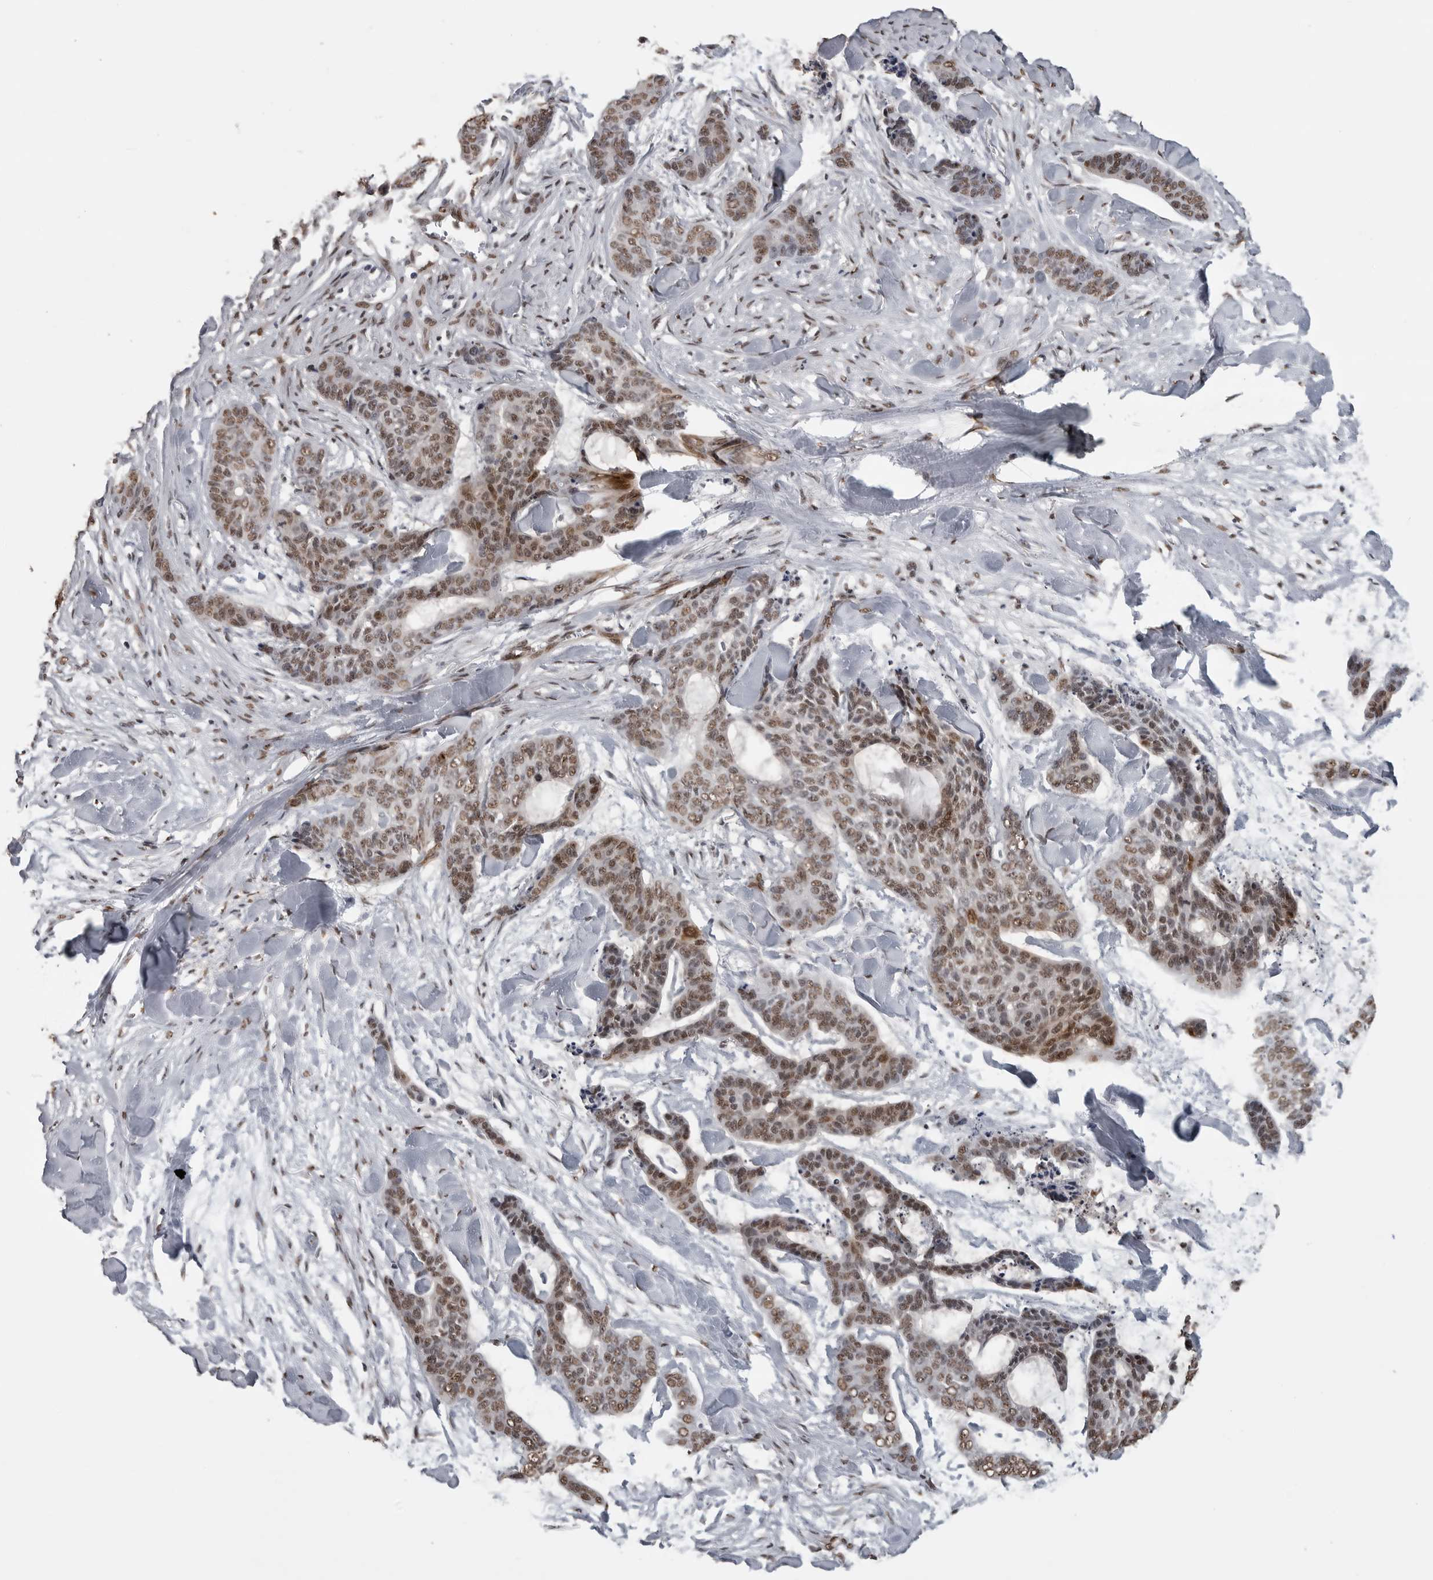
{"staining": {"intensity": "moderate", "quantity": ">75%", "location": "nuclear"}, "tissue": "skin cancer", "cell_type": "Tumor cells", "image_type": "cancer", "snomed": [{"axis": "morphology", "description": "Basal cell carcinoma"}, {"axis": "topography", "description": "Skin"}], "caption": "Skin cancer was stained to show a protein in brown. There is medium levels of moderate nuclear staining in about >75% of tumor cells.", "gene": "SMAD2", "patient": {"sex": "female", "age": 64}}